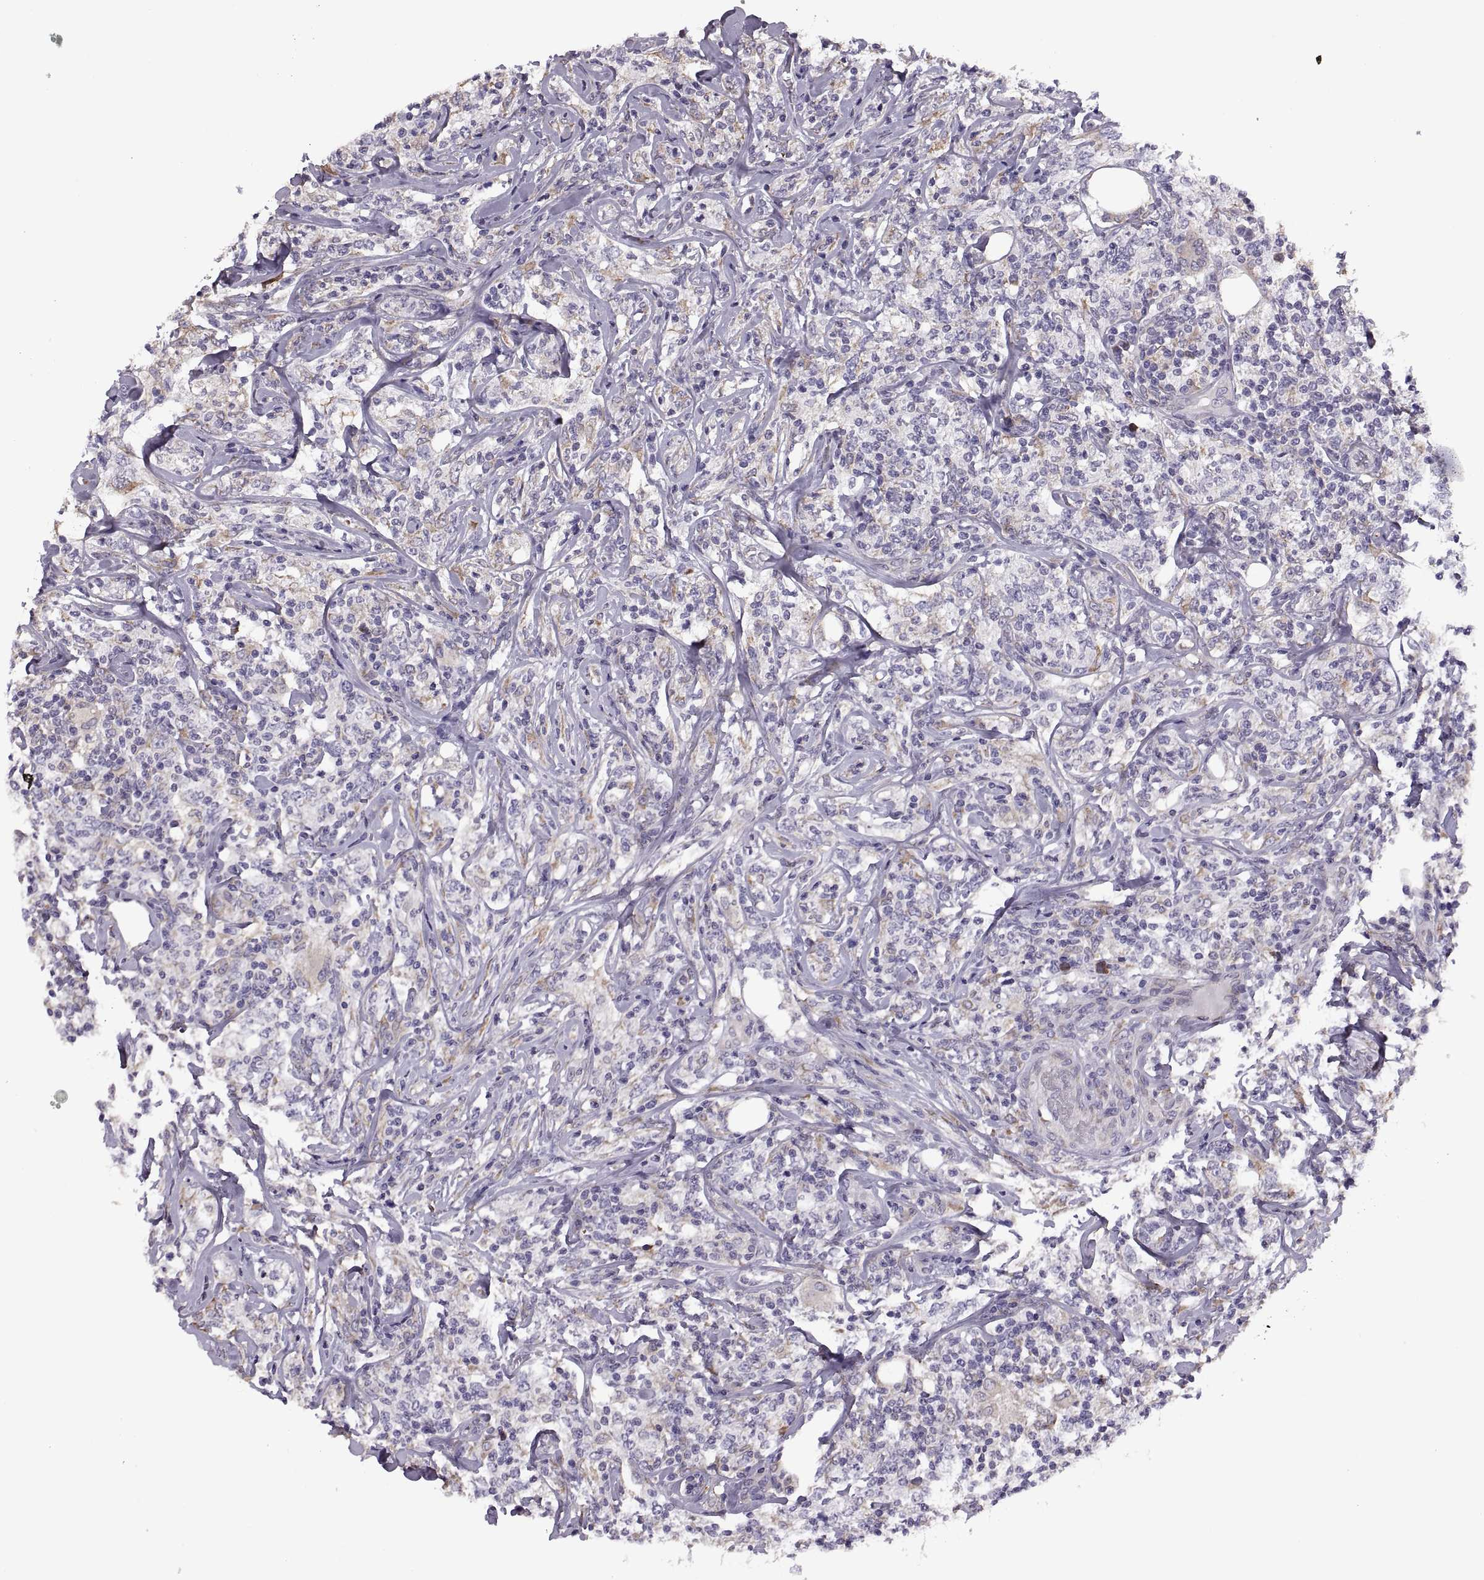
{"staining": {"intensity": "negative", "quantity": "none", "location": "none"}, "tissue": "lymphoma", "cell_type": "Tumor cells", "image_type": "cancer", "snomed": [{"axis": "morphology", "description": "Malignant lymphoma, non-Hodgkin's type, High grade"}, {"axis": "topography", "description": "Lymph node"}], "caption": "There is no significant positivity in tumor cells of lymphoma.", "gene": "LETM2", "patient": {"sex": "female", "age": 84}}